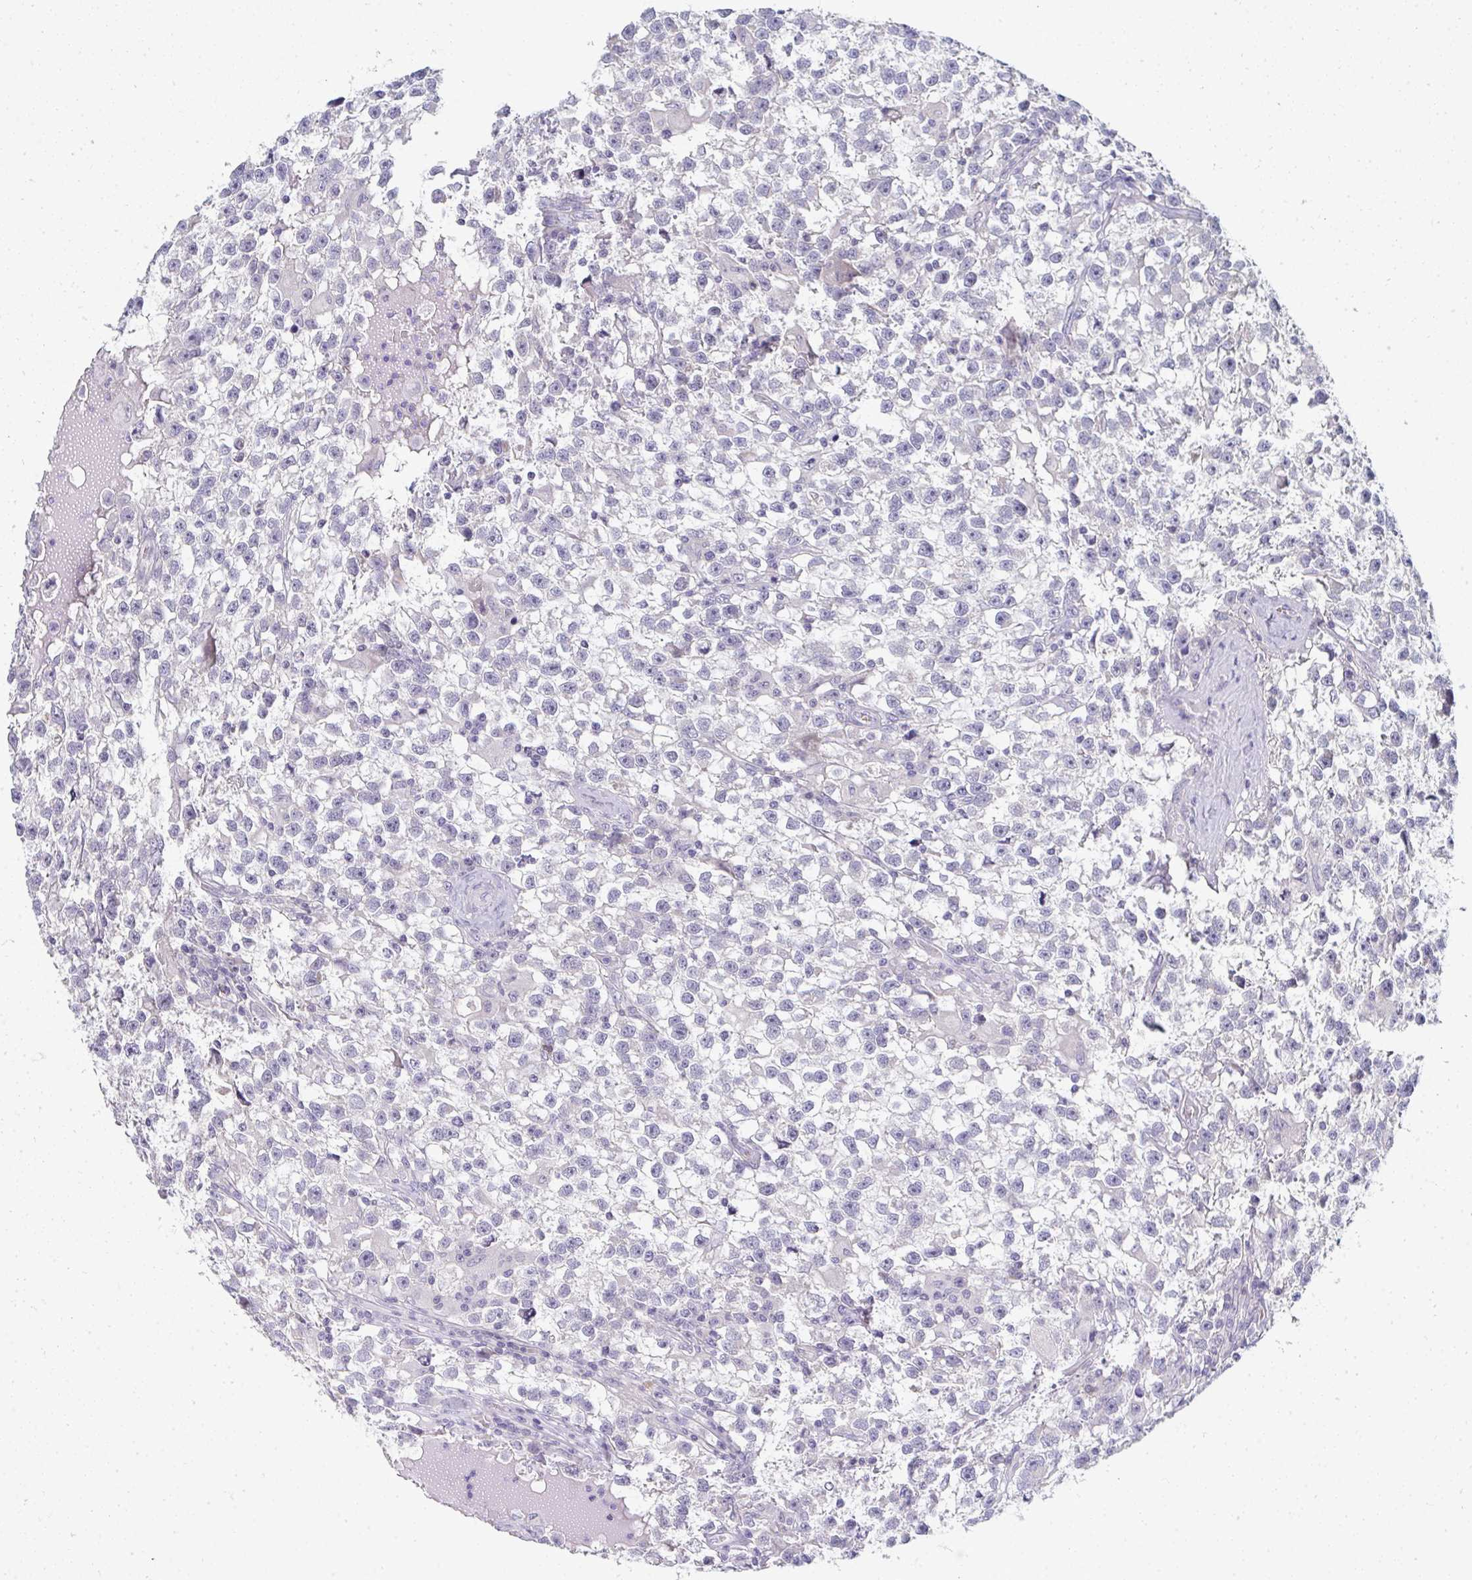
{"staining": {"intensity": "negative", "quantity": "none", "location": "none"}, "tissue": "testis cancer", "cell_type": "Tumor cells", "image_type": "cancer", "snomed": [{"axis": "morphology", "description": "Seminoma, NOS"}, {"axis": "topography", "description": "Testis"}], "caption": "There is no significant expression in tumor cells of seminoma (testis).", "gene": "SHB", "patient": {"sex": "male", "age": 31}}